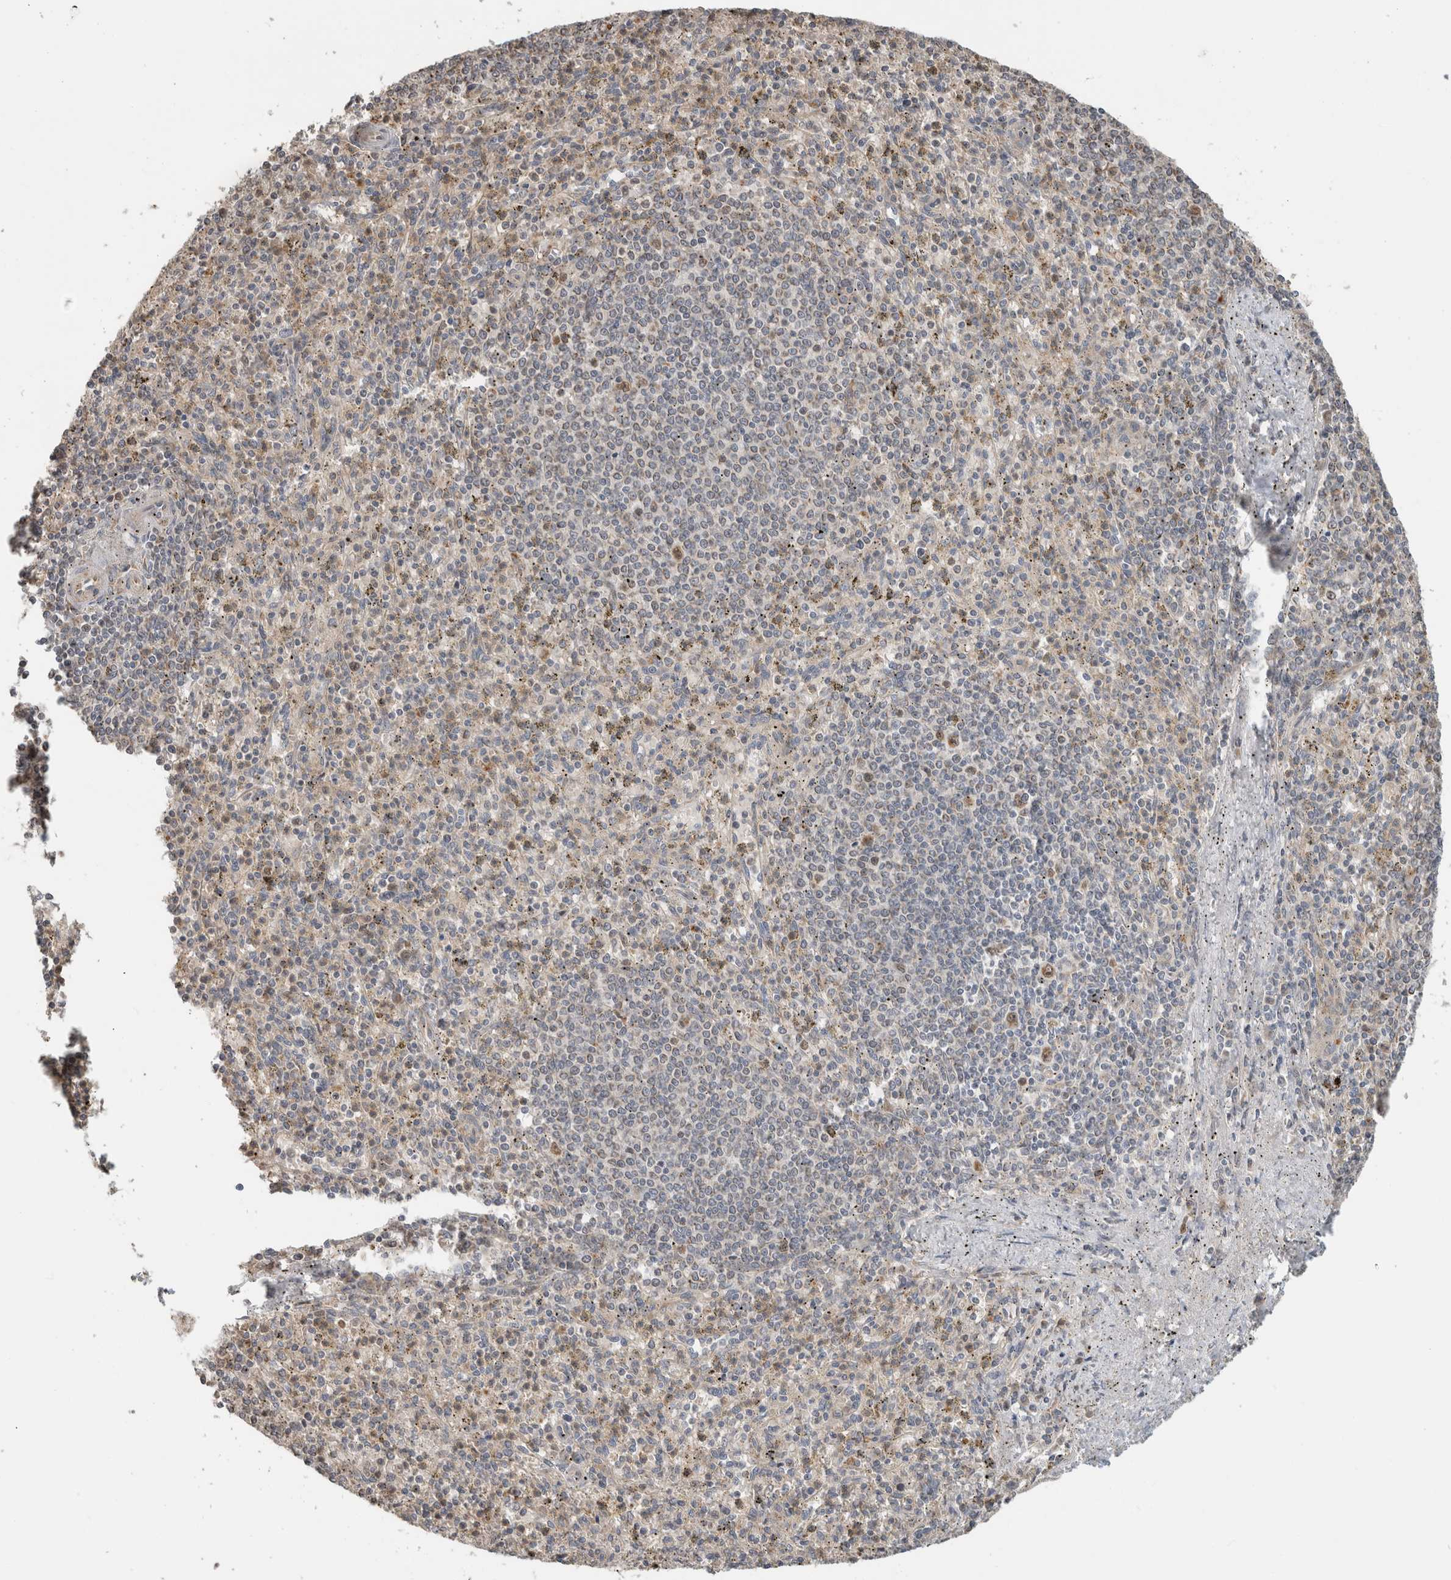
{"staining": {"intensity": "weak", "quantity": "<25%", "location": "cytoplasmic/membranous"}, "tissue": "spleen", "cell_type": "Cells in red pulp", "image_type": "normal", "snomed": [{"axis": "morphology", "description": "Normal tissue, NOS"}, {"axis": "topography", "description": "Spleen"}], "caption": "Cells in red pulp are negative for protein expression in normal human spleen. (Brightfield microscopy of DAB immunohistochemistry at high magnification).", "gene": "GINS4", "patient": {"sex": "male", "age": 72}}